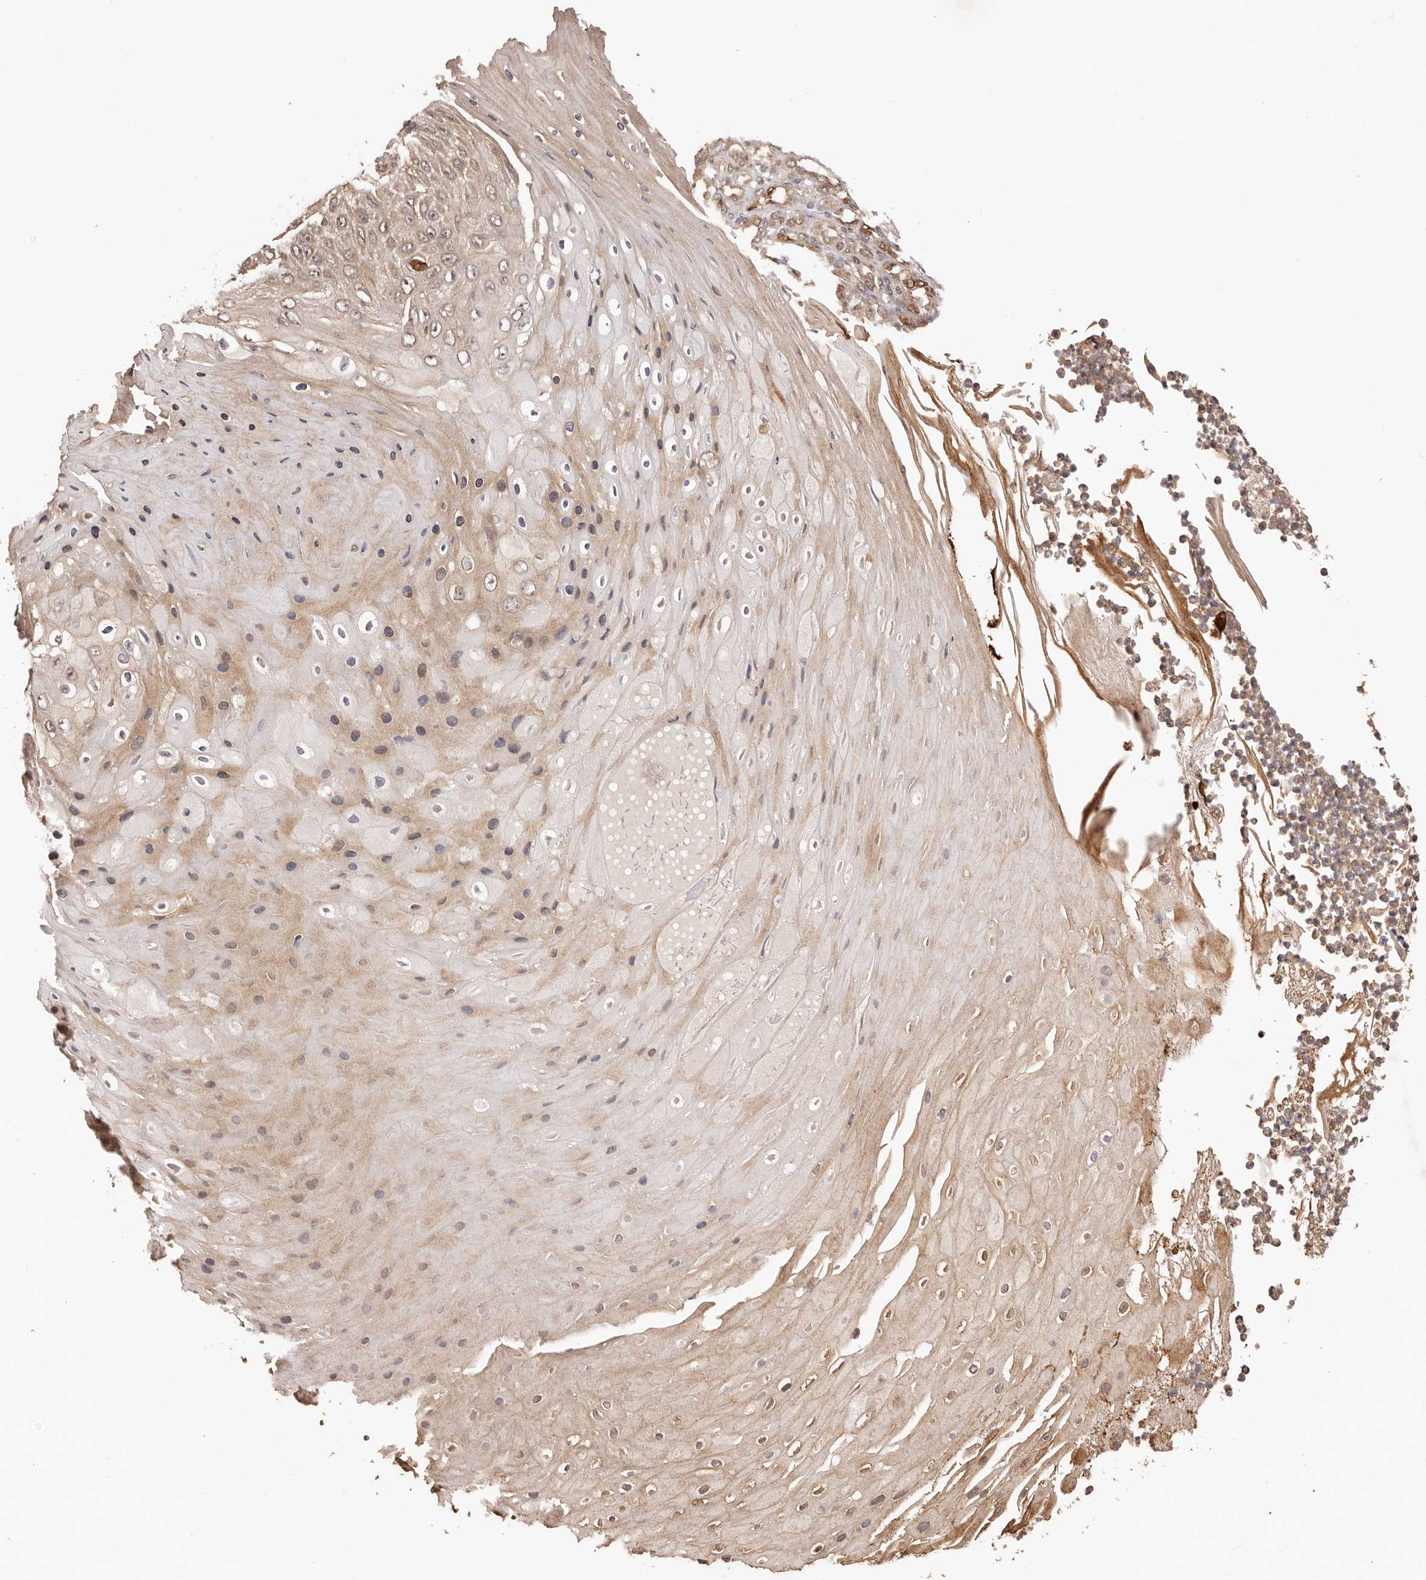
{"staining": {"intensity": "weak", "quantity": ">75%", "location": "cytoplasmic/membranous,nuclear"}, "tissue": "skin cancer", "cell_type": "Tumor cells", "image_type": "cancer", "snomed": [{"axis": "morphology", "description": "Squamous cell carcinoma, NOS"}, {"axis": "topography", "description": "Skin"}], "caption": "The photomicrograph shows staining of skin cancer, revealing weak cytoplasmic/membranous and nuclear protein positivity (brown color) within tumor cells.", "gene": "UBR2", "patient": {"sex": "female", "age": 88}}